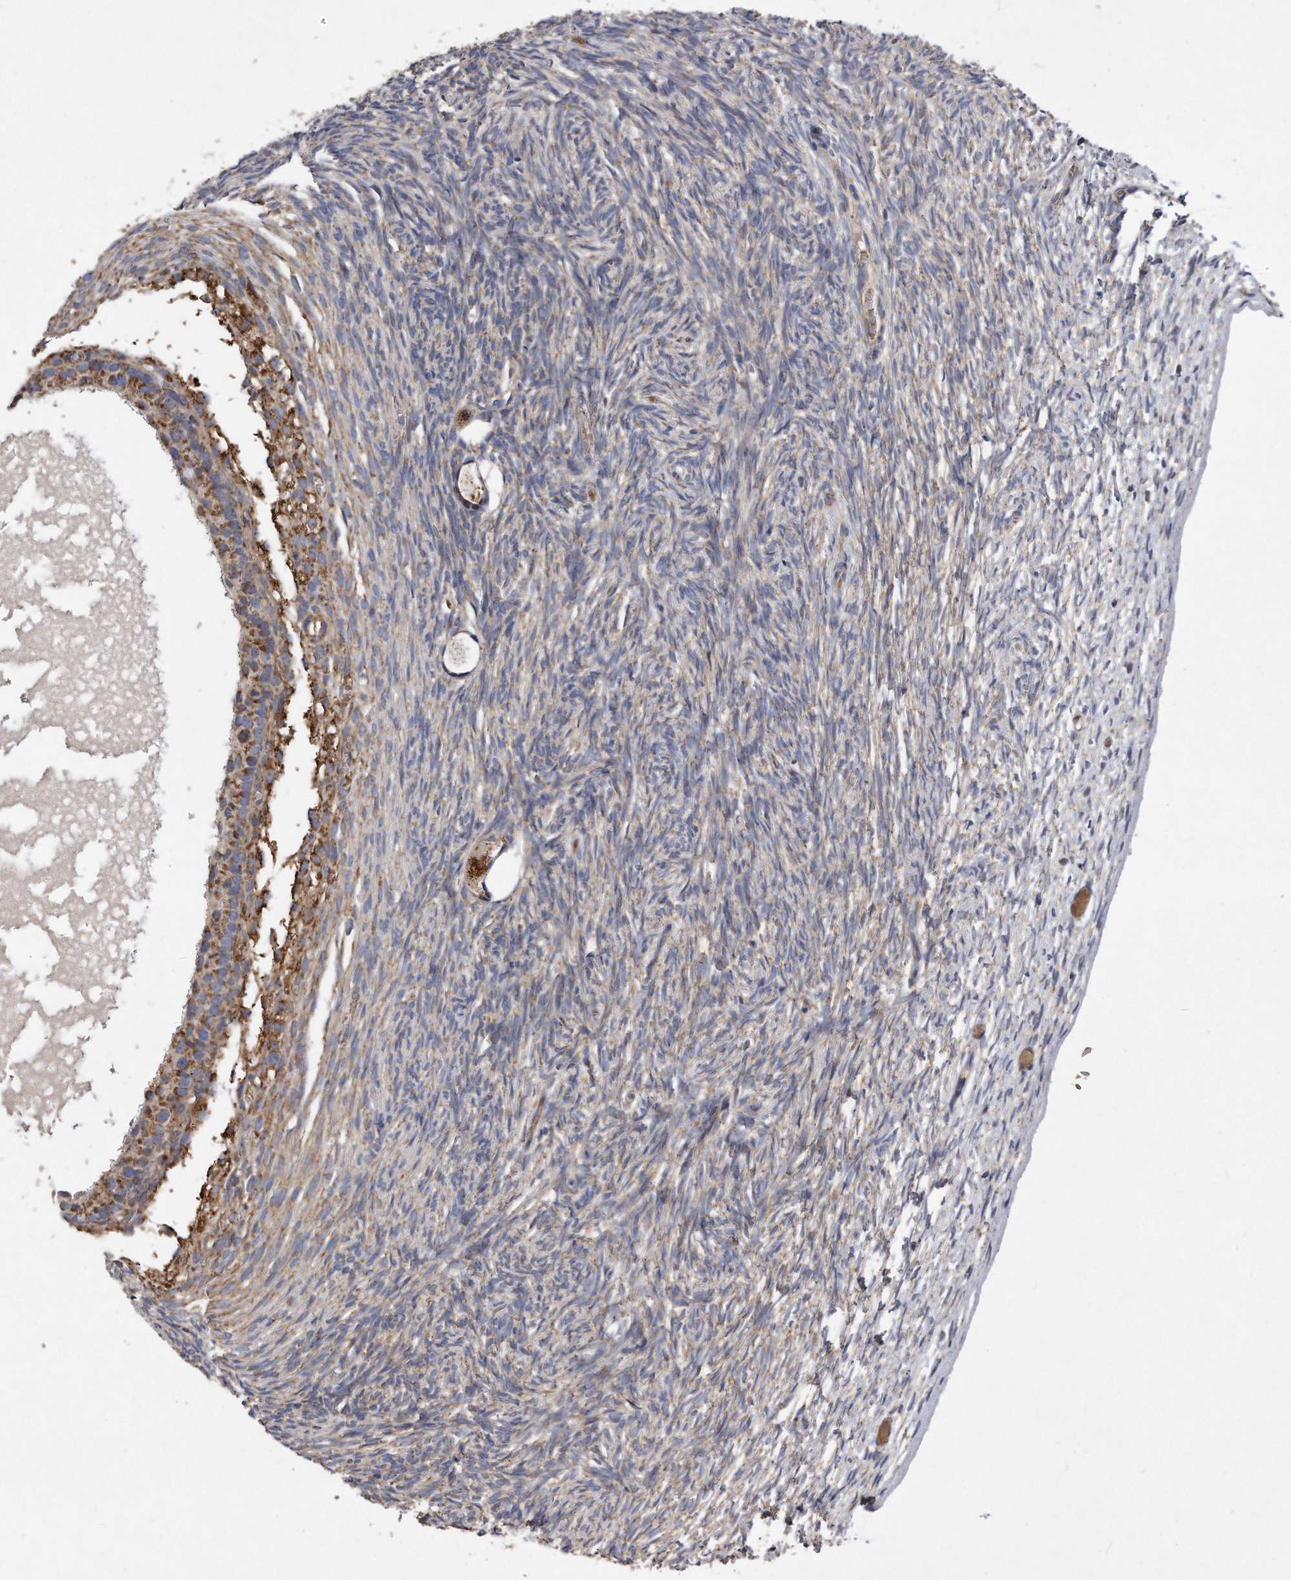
{"staining": {"intensity": "strong", "quantity": ">75%", "location": "cytoplasmic/membranous"}, "tissue": "ovary", "cell_type": "Follicle cells", "image_type": "normal", "snomed": [{"axis": "morphology", "description": "Normal tissue, NOS"}, {"axis": "topography", "description": "Ovary"}], "caption": "There is high levels of strong cytoplasmic/membranous positivity in follicle cells of normal ovary, as demonstrated by immunohistochemical staining (brown color).", "gene": "PPP5C", "patient": {"sex": "female", "age": 34}}